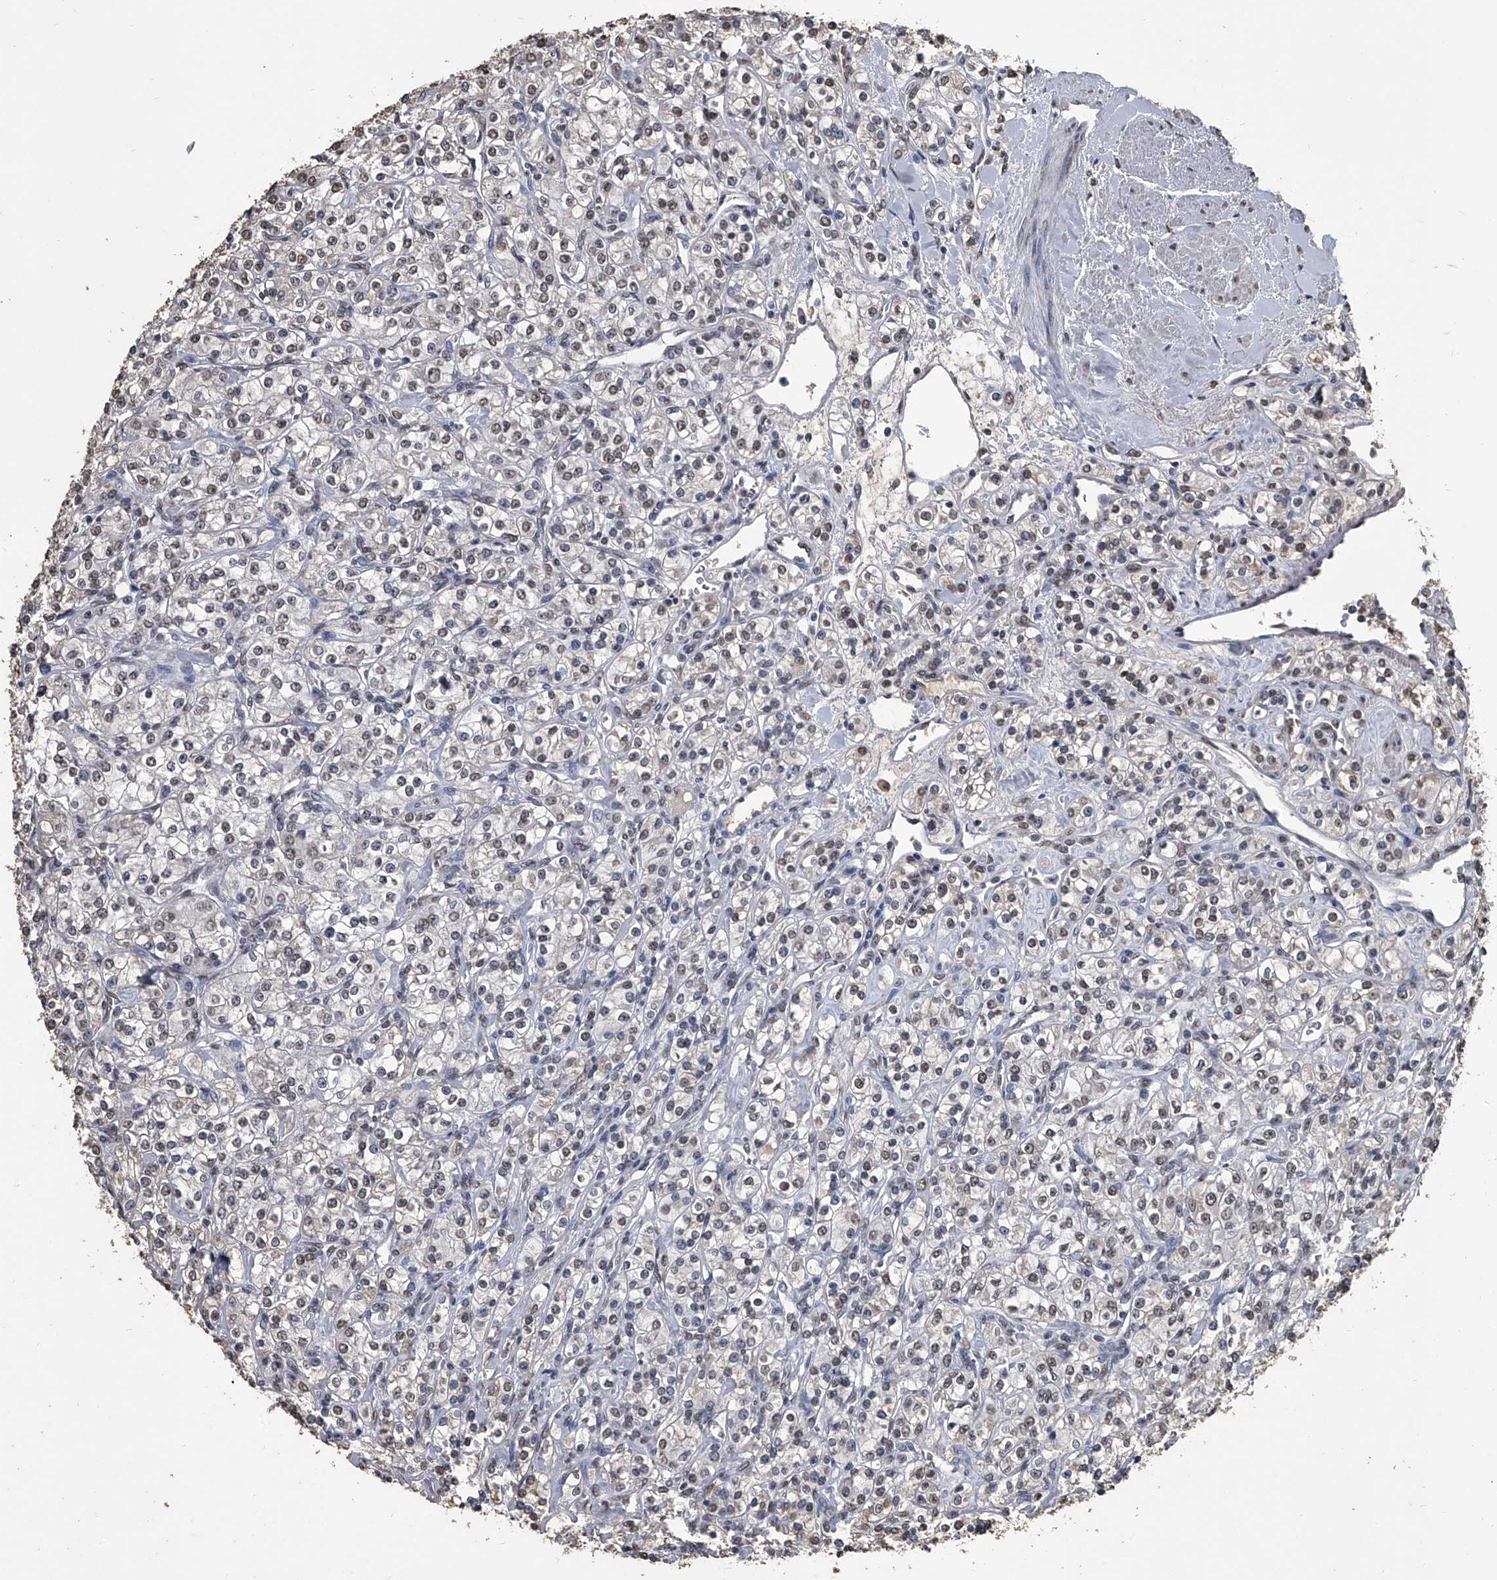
{"staining": {"intensity": "weak", "quantity": "<25%", "location": "nuclear"}, "tissue": "renal cancer", "cell_type": "Tumor cells", "image_type": "cancer", "snomed": [{"axis": "morphology", "description": "Adenocarcinoma, NOS"}, {"axis": "topography", "description": "Kidney"}], "caption": "There is no significant positivity in tumor cells of adenocarcinoma (renal).", "gene": "MATR3", "patient": {"sex": "male", "age": 77}}